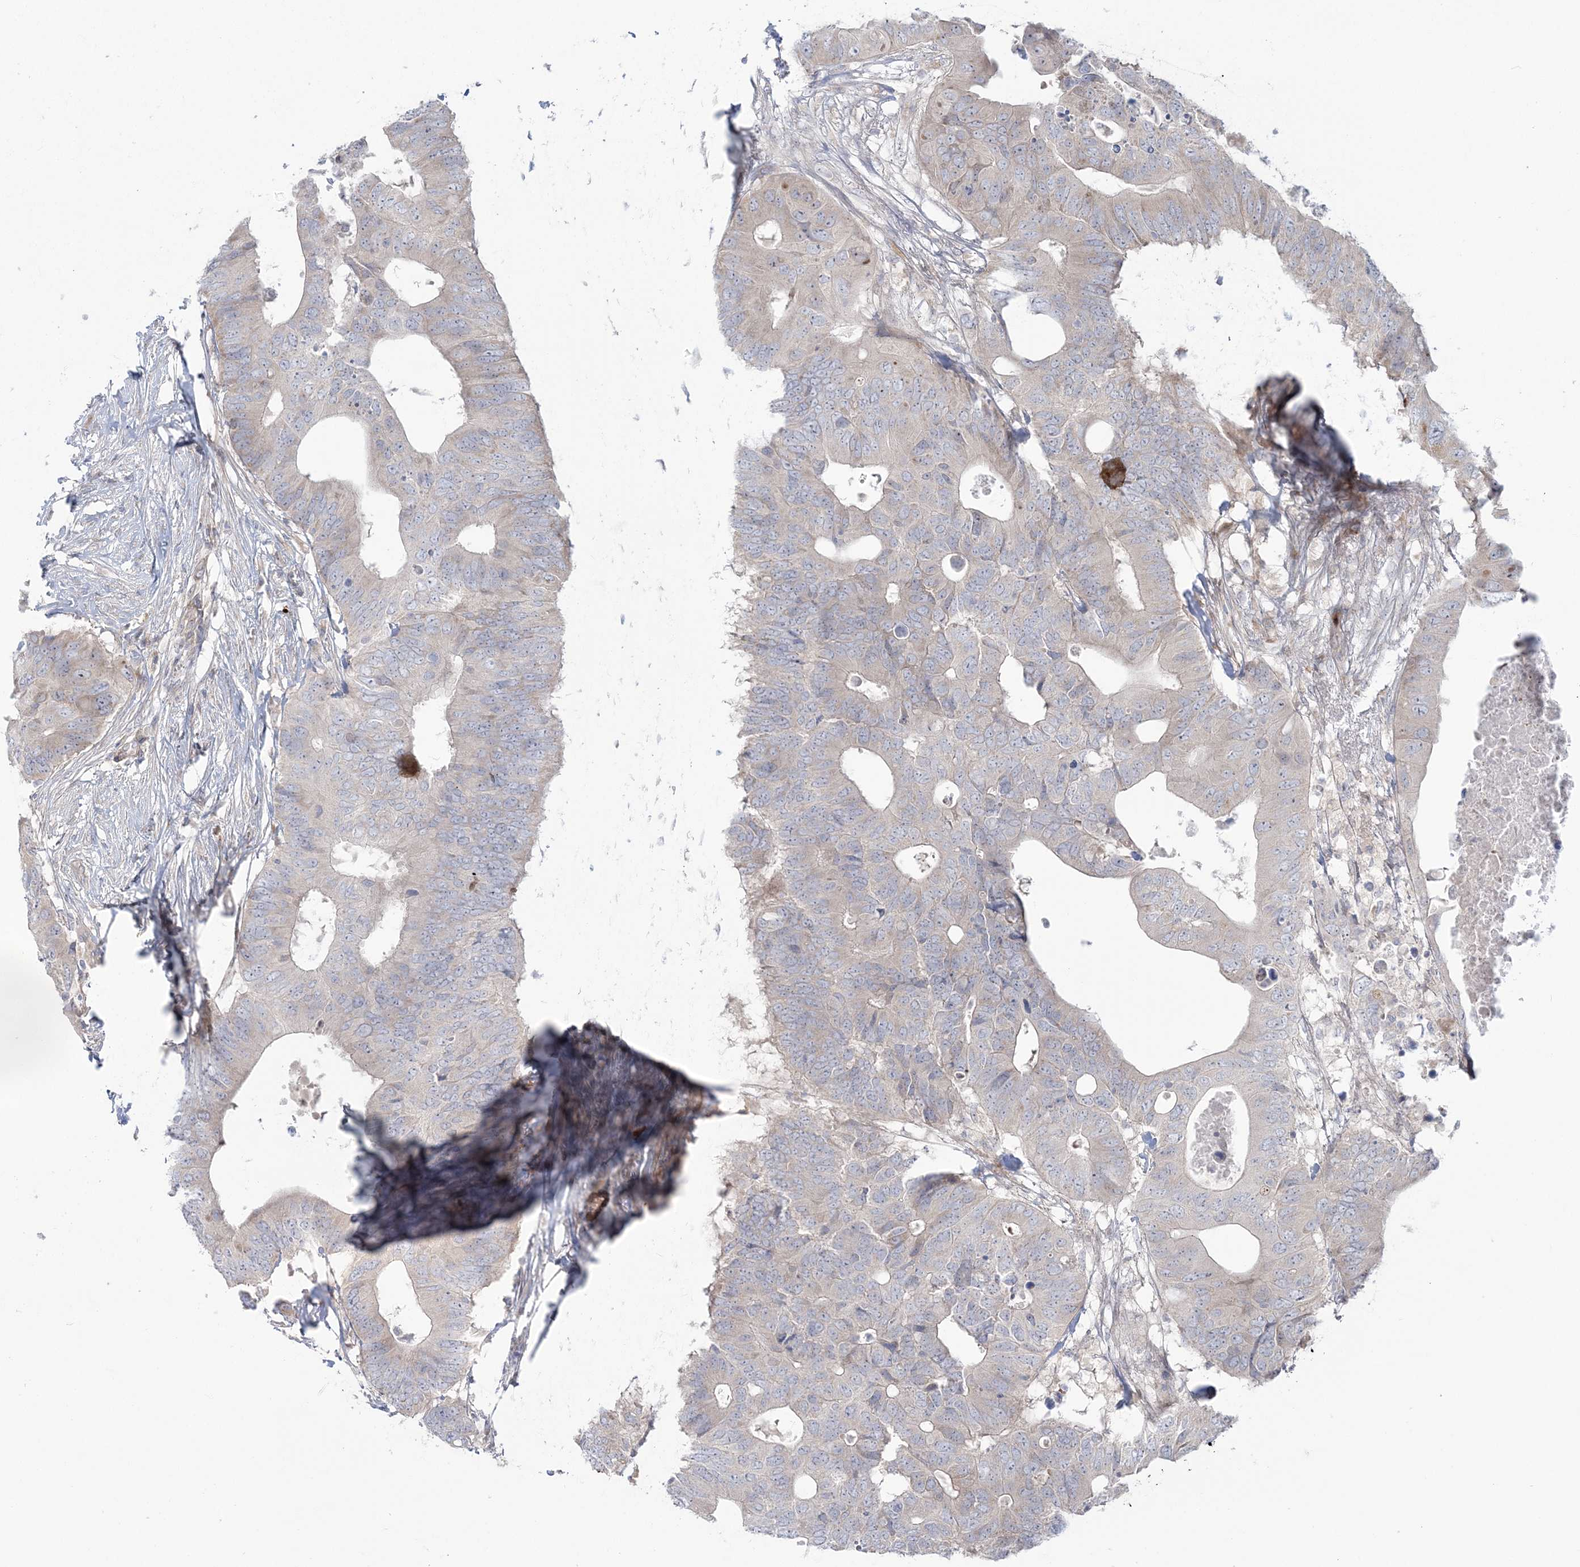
{"staining": {"intensity": "negative", "quantity": "none", "location": "none"}, "tissue": "colorectal cancer", "cell_type": "Tumor cells", "image_type": "cancer", "snomed": [{"axis": "morphology", "description": "Adenocarcinoma, NOS"}, {"axis": "topography", "description": "Colon"}], "caption": "This is an immunohistochemistry photomicrograph of human colorectal cancer (adenocarcinoma). There is no staining in tumor cells.", "gene": "NUDT9", "patient": {"sex": "male", "age": 71}}